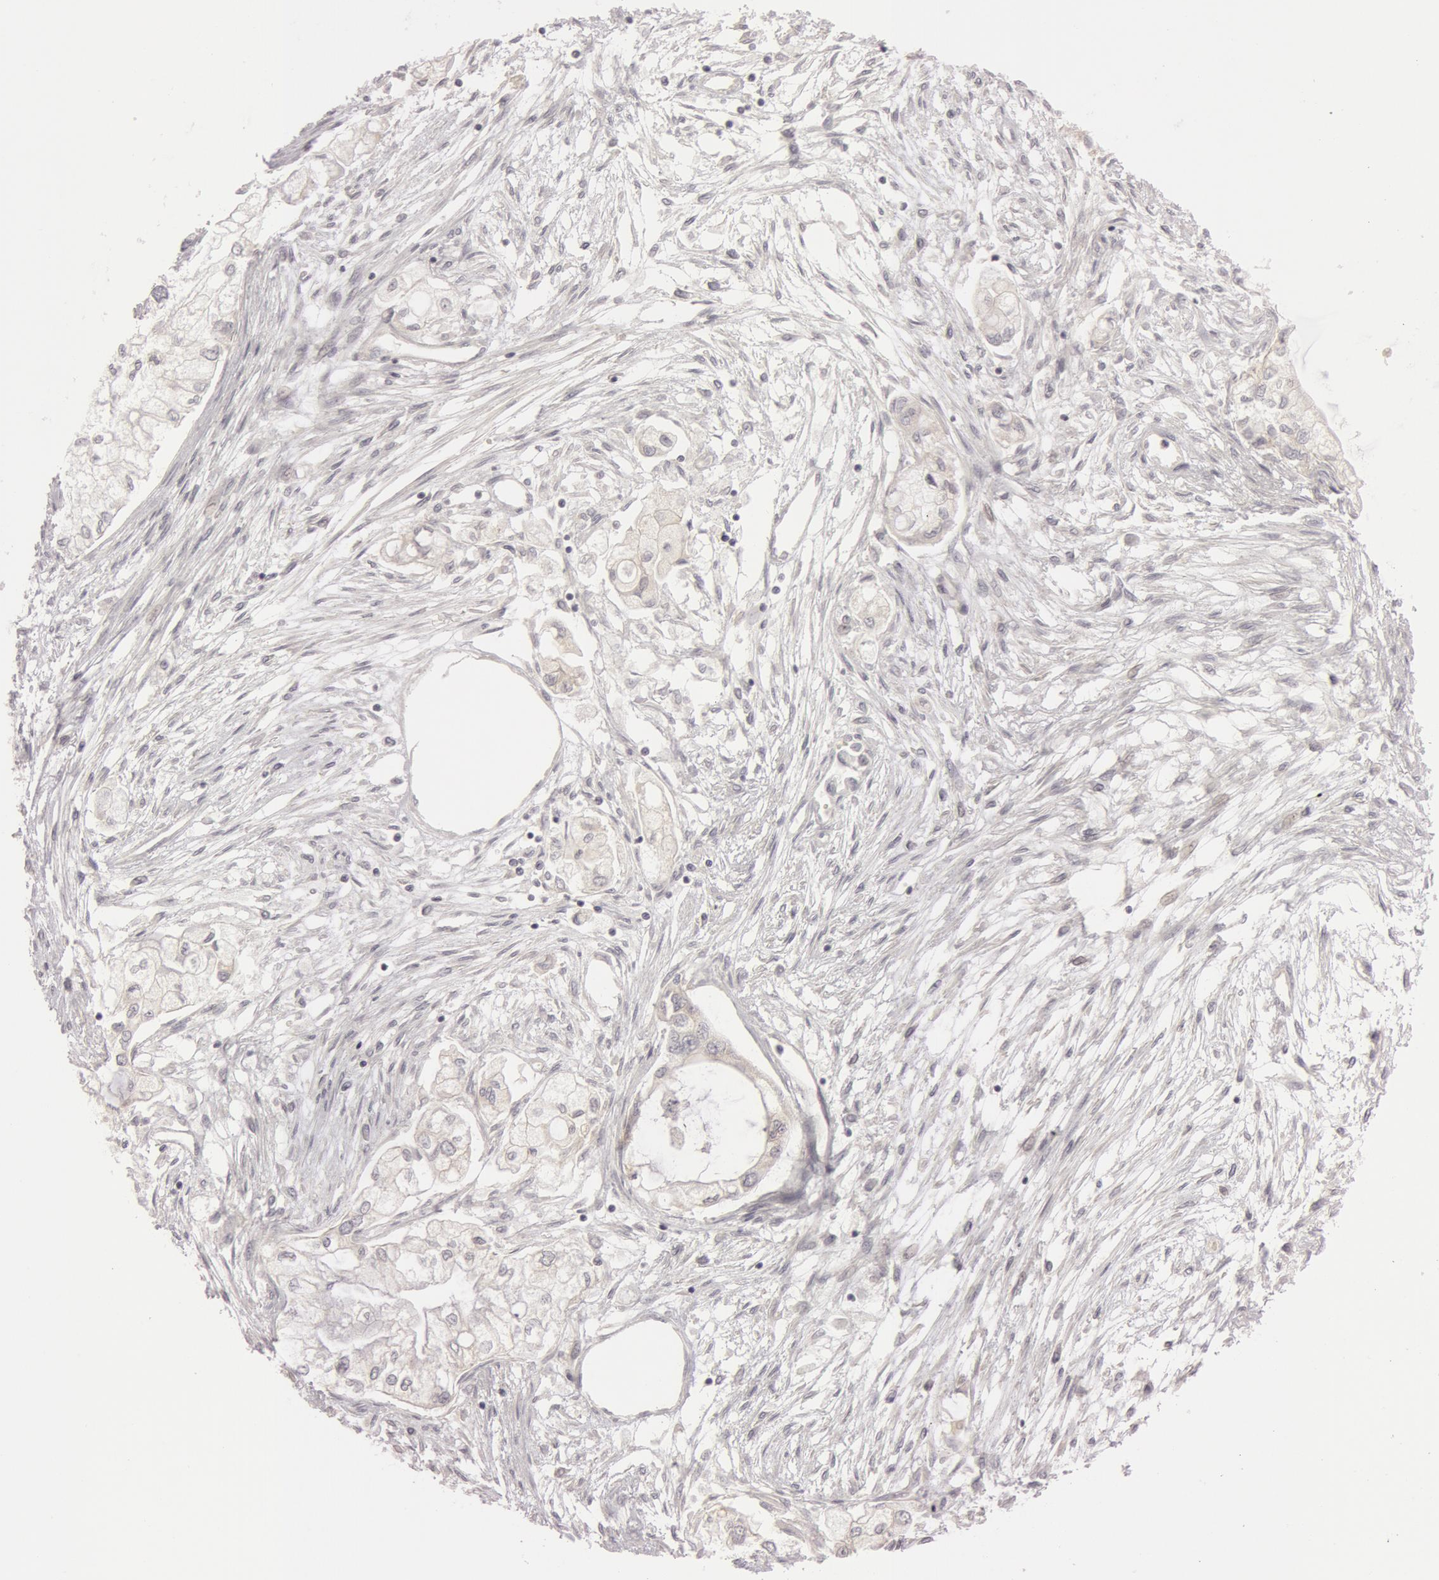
{"staining": {"intensity": "negative", "quantity": "none", "location": "none"}, "tissue": "pancreatic cancer", "cell_type": "Tumor cells", "image_type": "cancer", "snomed": [{"axis": "morphology", "description": "Adenocarcinoma, NOS"}, {"axis": "topography", "description": "Pancreas"}], "caption": "Pancreatic cancer (adenocarcinoma) stained for a protein using IHC shows no positivity tumor cells.", "gene": "RALGAPA1", "patient": {"sex": "male", "age": 79}}